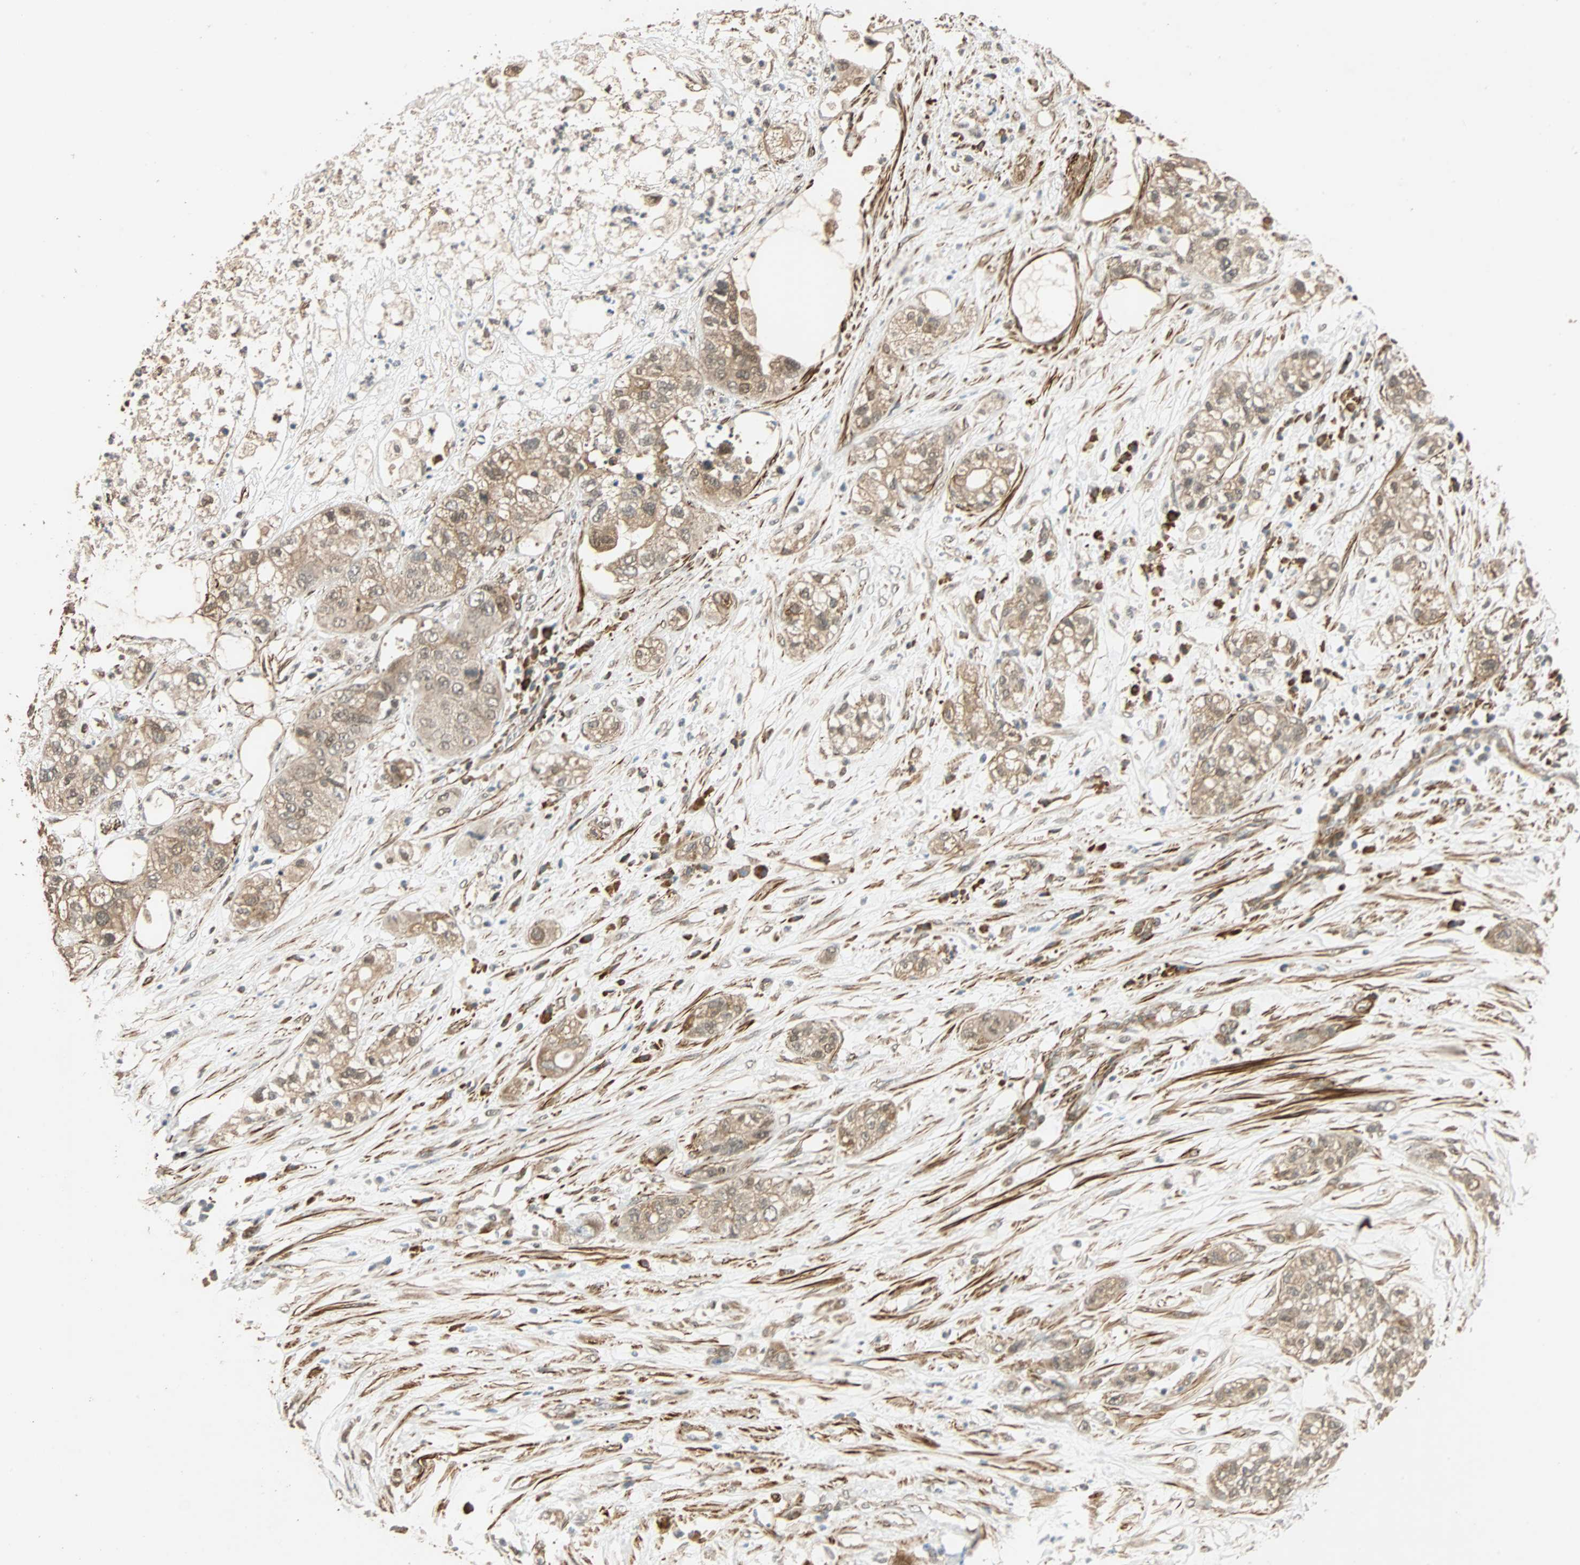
{"staining": {"intensity": "weak", "quantity": ">75%", "location": "cytoplasmic/membranous"}, "tissue": "pancreatic cancer", "cell_type": "Tumor cells", "image_type": "cancer", "snomed": [{"axis": "morphology", "description": "Adenocarcinoma, NOS"}, {"axis": "topography", "description": "Pancreas"}], "caption": "Immunohistochemical staining of human pancreatic cancer shows low levels of weak cytoplasmic/membranous protein positivity in approximately >75% of tumor cells.", "gene": "QSER1", "patient": {"sex": "female", "age": 78}}